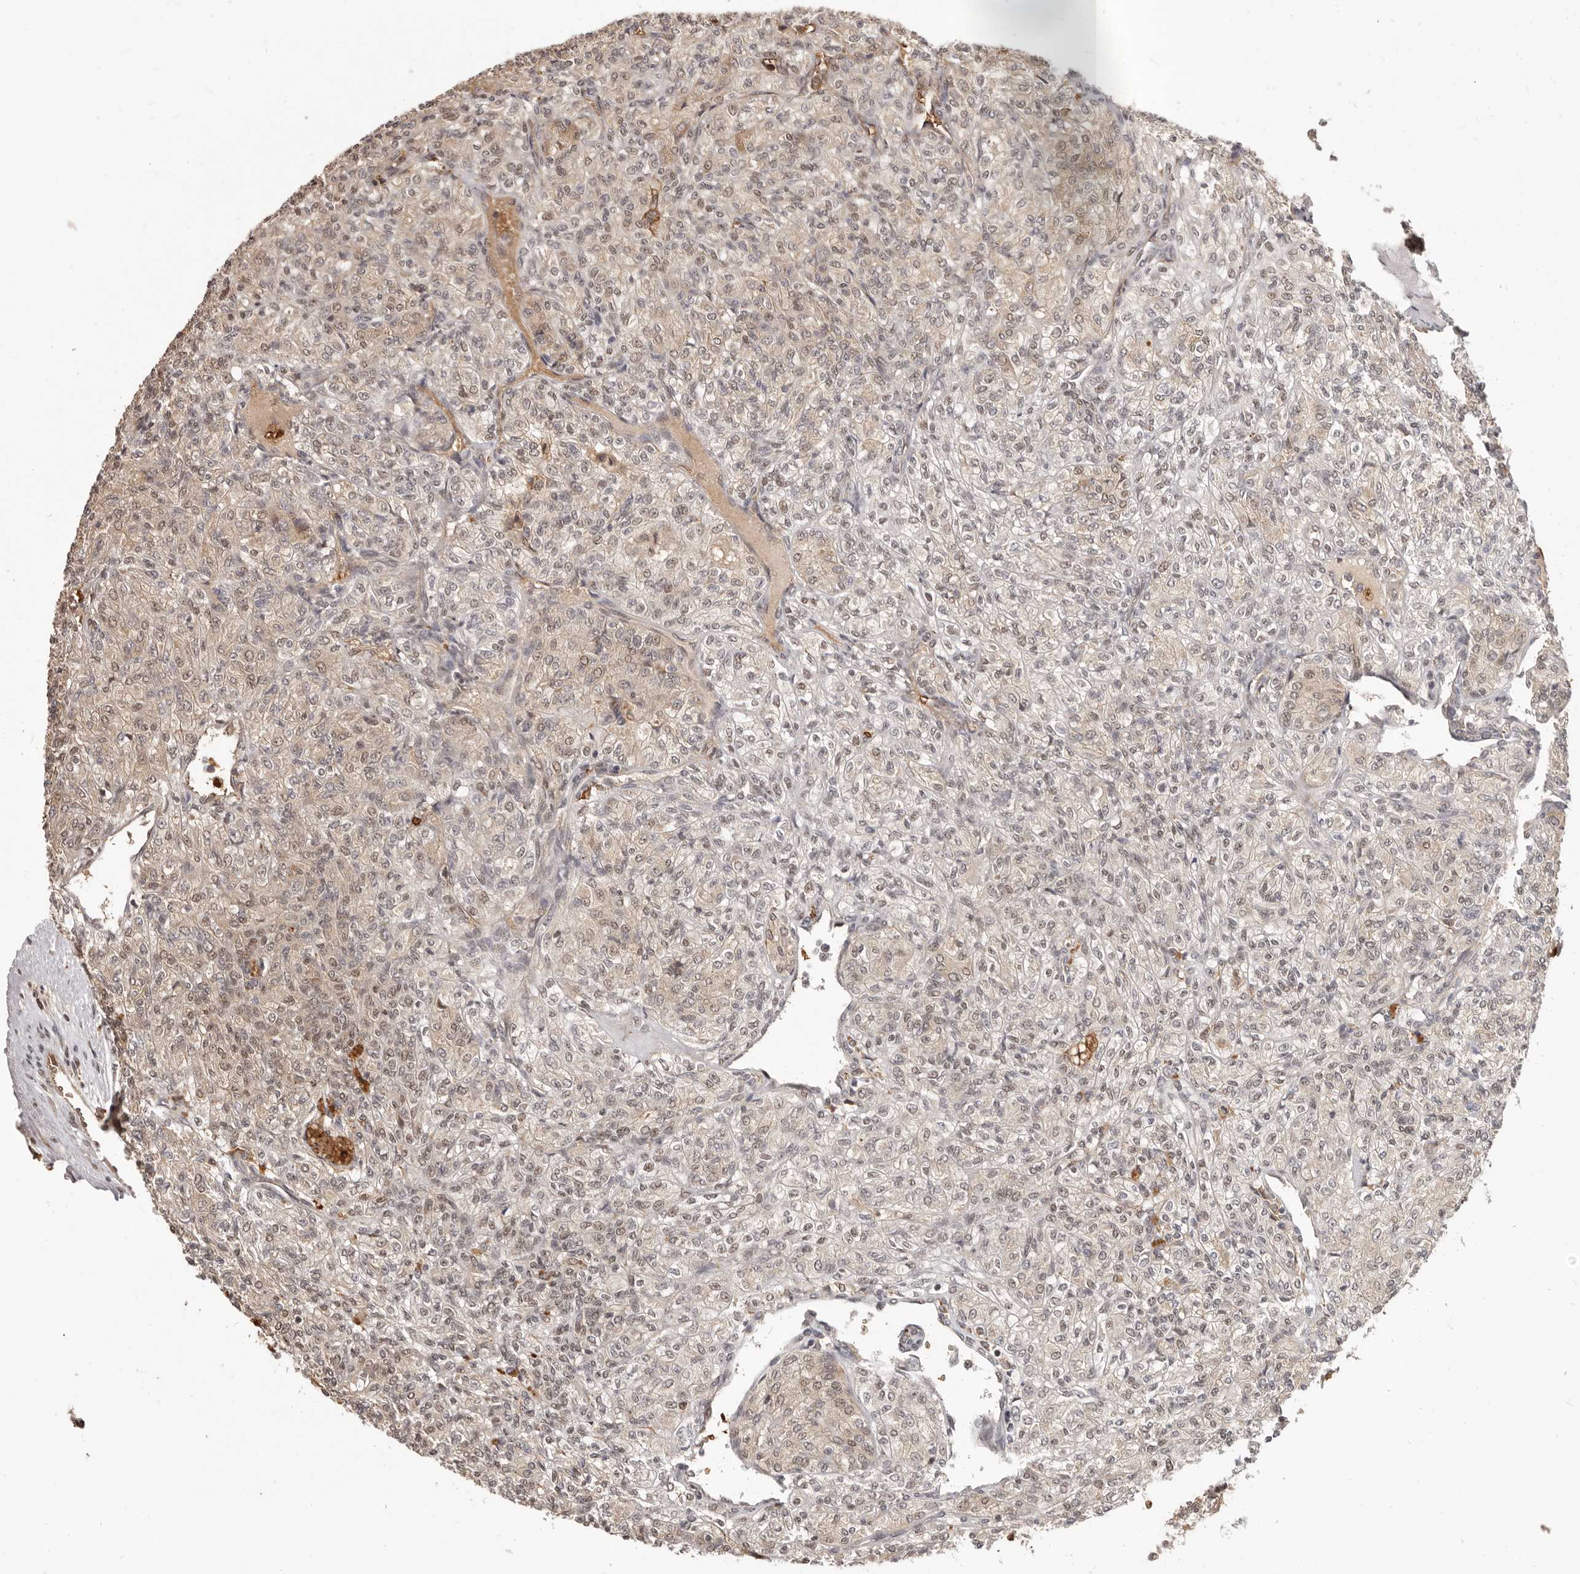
{"staining": {"intensity": "weak", "quantity": ">75%", "location": "cytoplasmic/membranous,nuclear"}, "tissue": "renal cancer", "cell_type": "Tumor cells", "image_type": "cancer", "snomed": [{"axis": "morphology", "description": "Adenocarcinoma, NOS"}, {"axis": "topography", "description": "Kidney"}], "caption": "A photomicrograph of human renal cancer (adenocarcinoma) stained for a protein shows weak cytoplasmic/membranous and nuclear brown staining in tumor cells.", "gene": "NCOA3", "patient": {"sex": "male", "age": 77}}